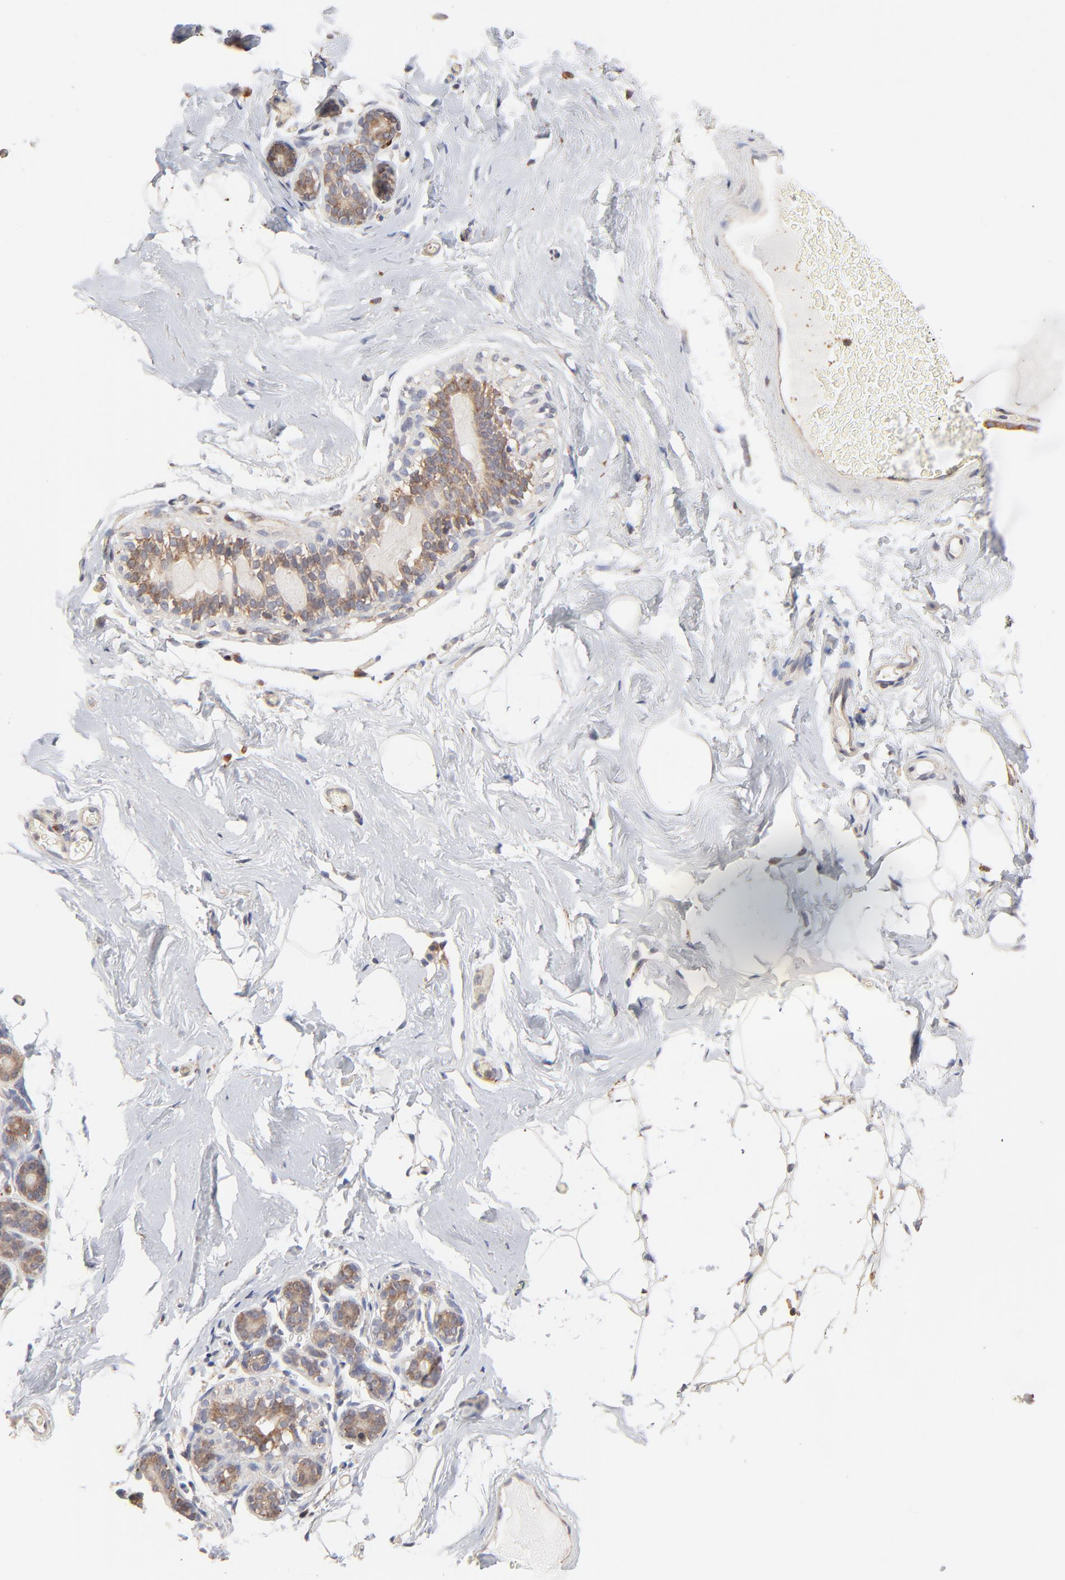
{"staining": {"intensity": "negative", "quantity": "none", "location": "none"}, "tissue": "breast", "cell_type": "Adipocytes", "image_type": "normal", "snomed": [{"axis": "morphology", "description": "Normal tissue, NOS"}, {"axis": "topography", "description": "Breast"}, {"axis": "topography", "description": "Soft tissue"}], "caption": "A high-resolution histopathology image shows immunohistochemistry staining of benign breast, which exhibits no significant positivity in adipocytes. Nuclei are stained in blue.", "gene": "RNF213", "patient": {"sex": "female", "age": 75}}